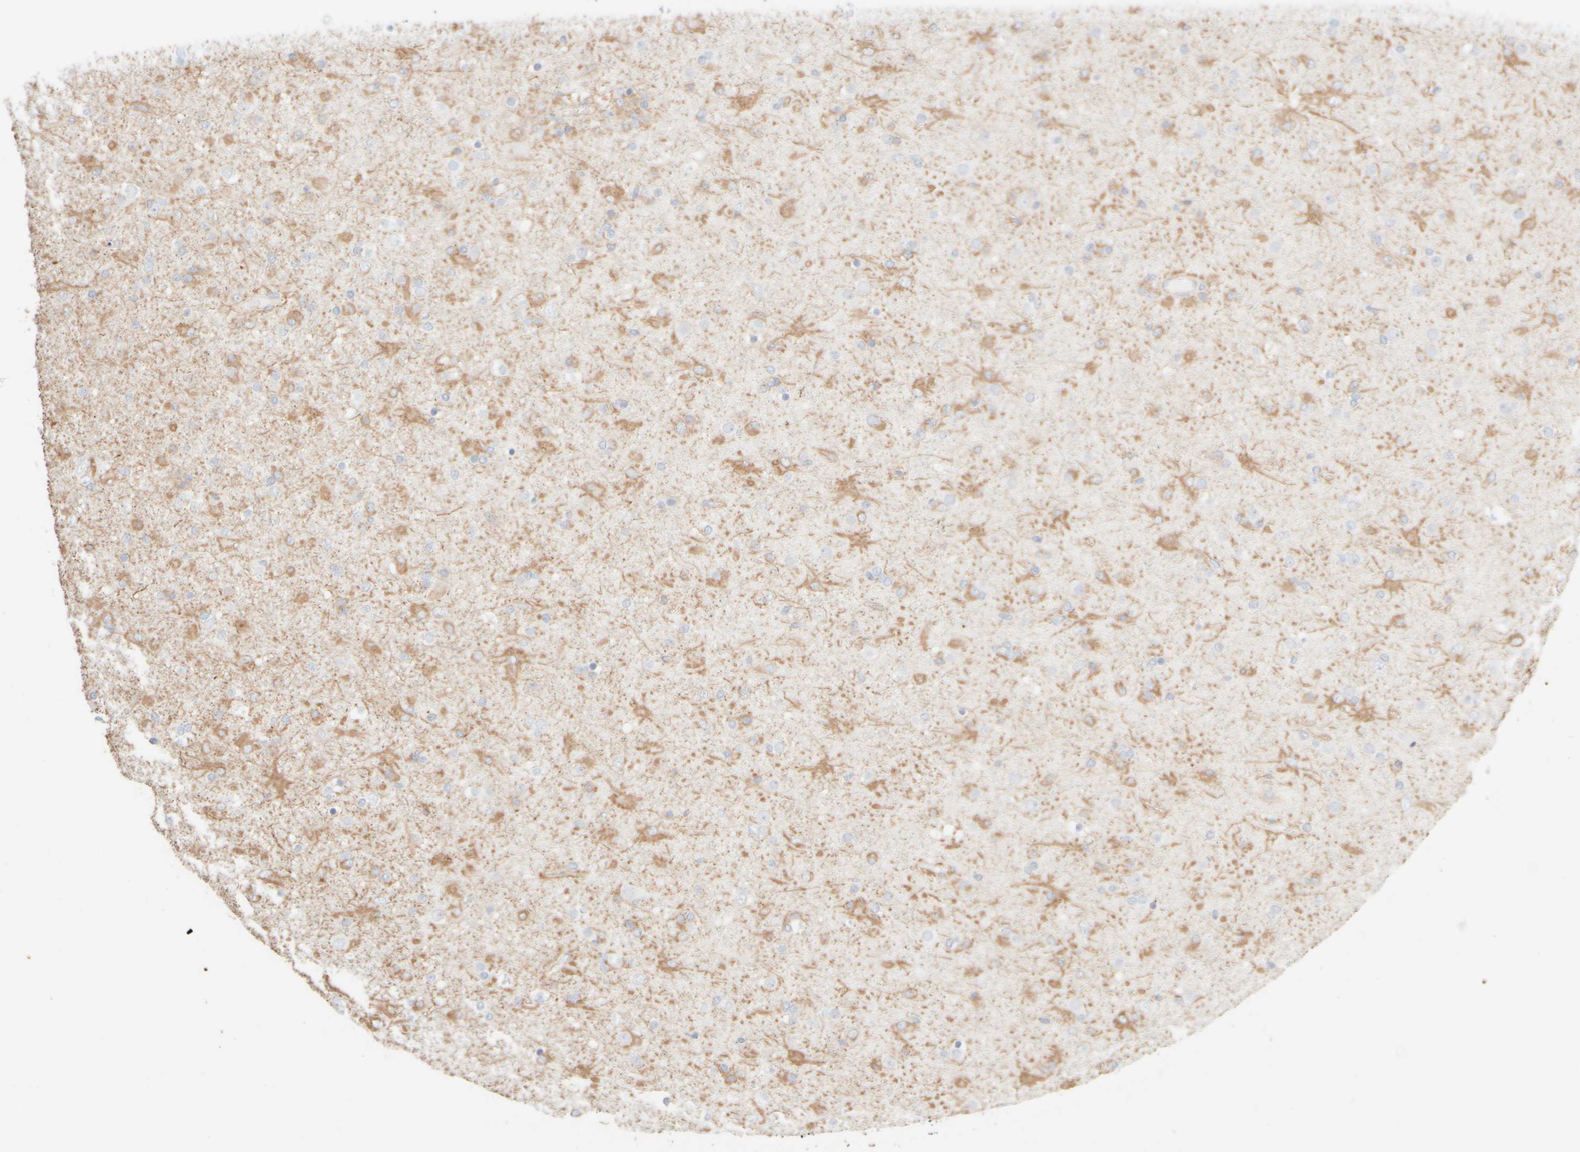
{"staining": {"intensity": "moderate", "quantity": "25%-75%", "location": "cytoplasmic/membranous"}, "tissue": "glioma", "cell_type": "Tumor cells", "image_type": "cancer", "snomed": [{"axis": "morphology", "description": "Glioma, malignant, Low grade"}, {"axis": "topography", "description": "Brain"}], "caption": "DAB immunohistochemical staining of malignant glioma (low-grade) displays moderate cytoplasmic/membranous protein positivity in about 25%-75% of tumor cells.", "gene": "KRT15", "patient": {"sex": "male", "age": 65}}